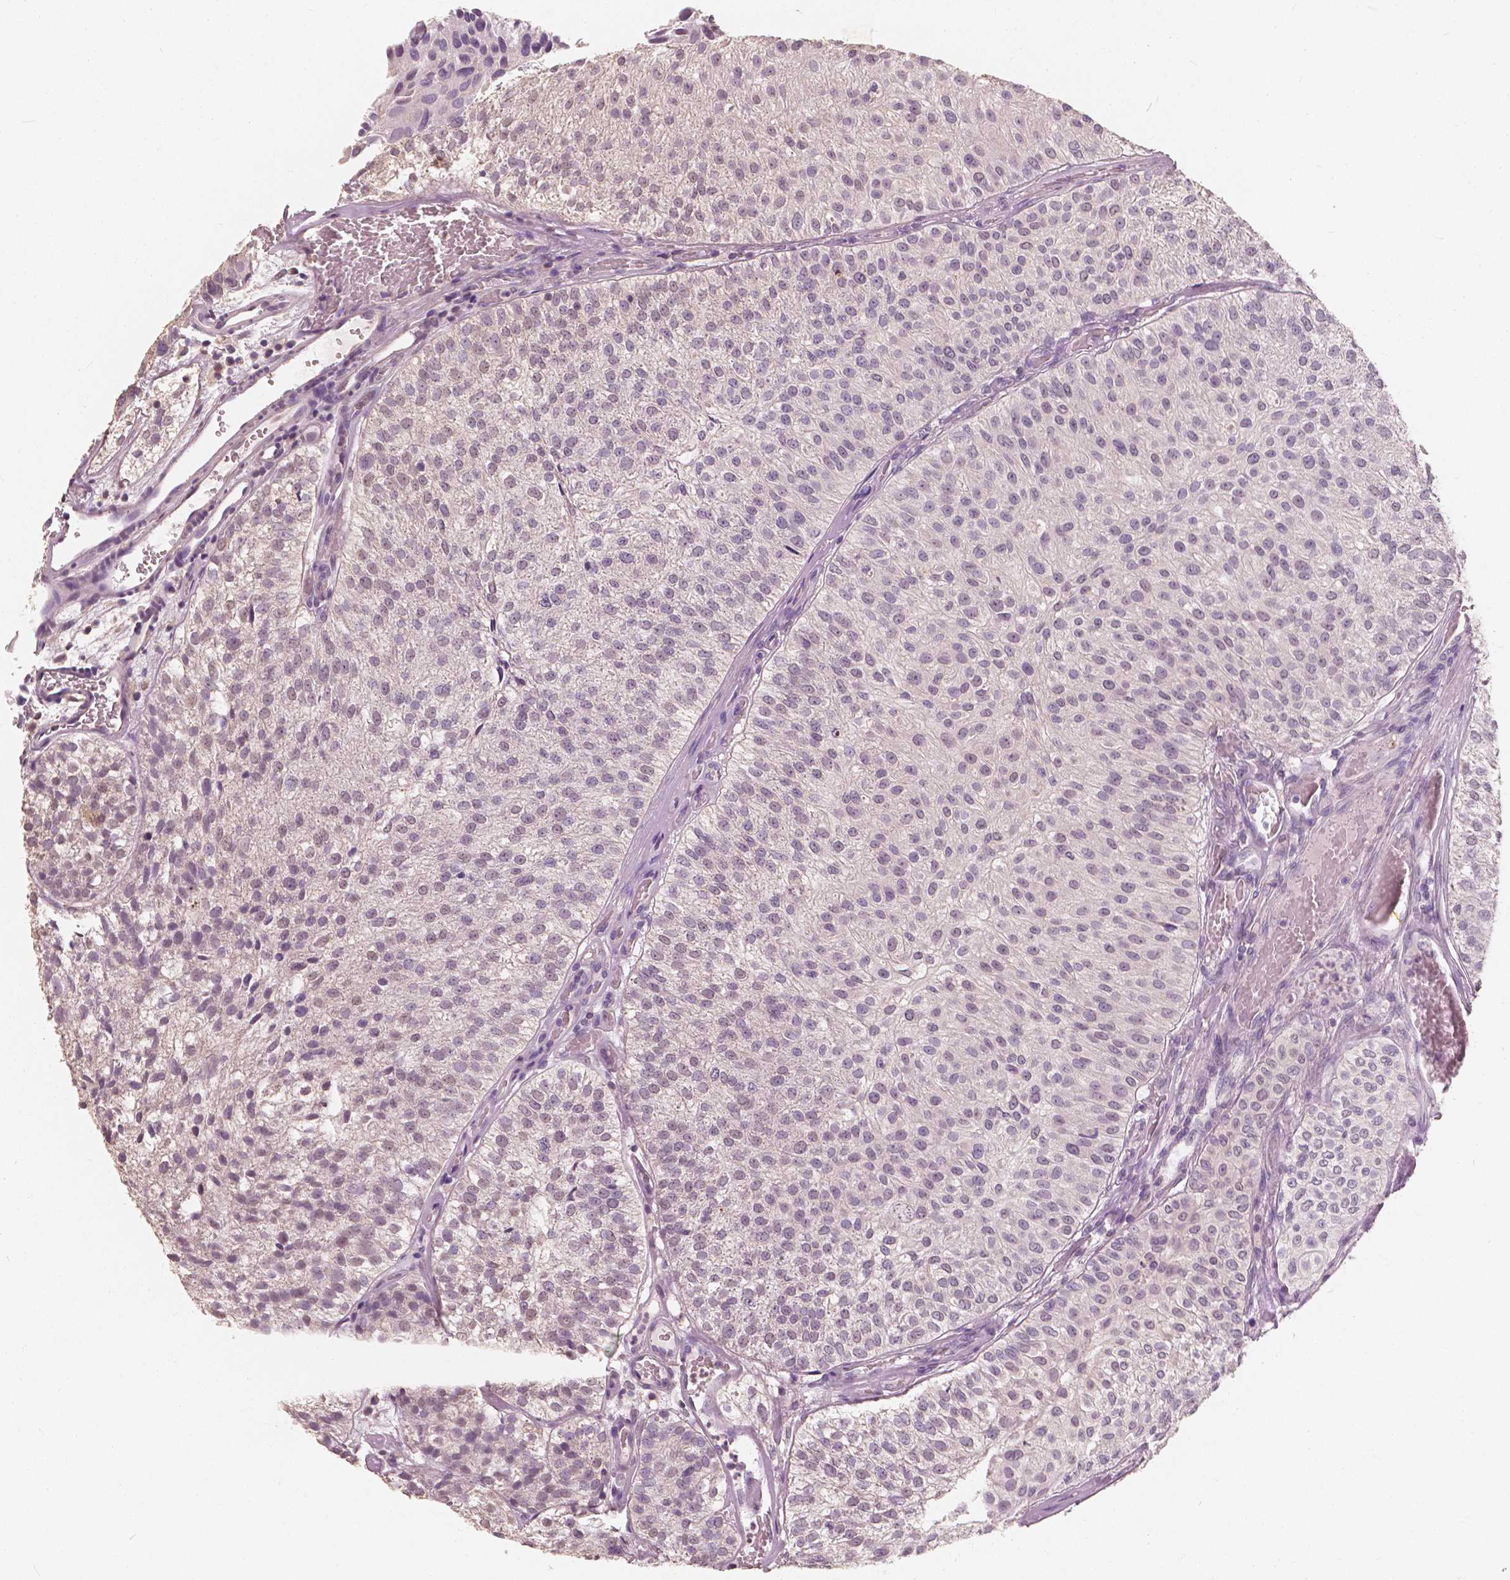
{"staining": {"intensity": "weak", "quantity": "25%-75%", "location": "nuclear"}, "tissue": "urothelial cancer", "cell_type": "Tumor cells", "image_type": "cancer", "snomed": [{"axis": "morphology", "description": "Urothelial carcinoma, Low grade"}, {"axis": "topography", "description": "Urinary bladder"}], "caption": "Protein staining of urothelial cancer tissue demonstrates weak nuclear positivity in about 25%-75% of tumor cells.", "gene": "SAT2", "patient": {"sex": "female", "age": 87}}